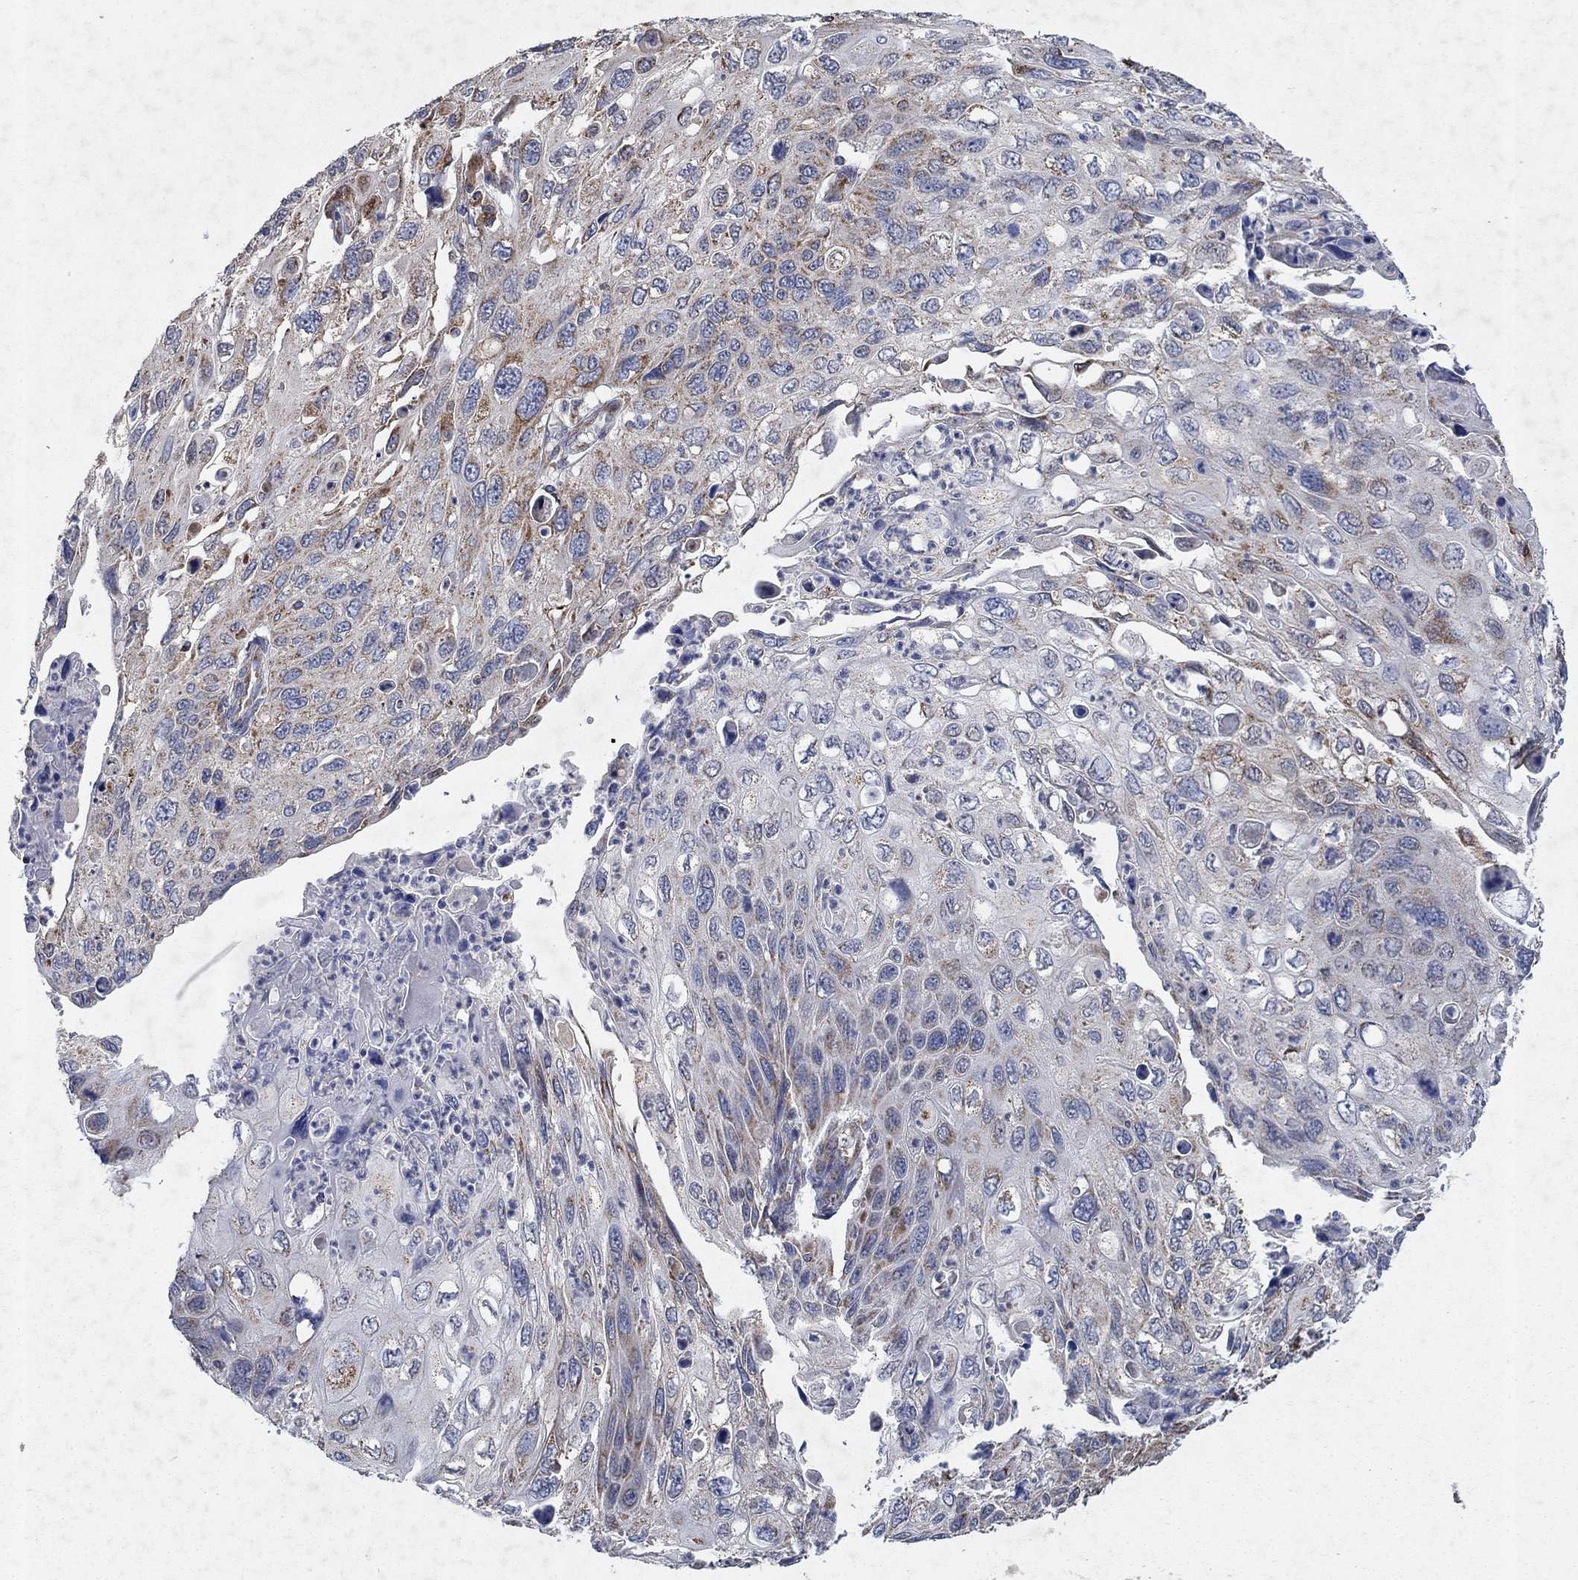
{"staining": {"intensity": "strong", "quantity": "<25%", "location": "cytoplasmic/membranous"}, "tissue": "cervical cancer", "cell_type": "Tumor cells", "image_type": "cancer", "snomed": [{"axis": "morphology", "description": "Squamous cell carcinoma, NOS"}, {"axis": "topography", "description": "Cervix"}], "caption": "Immunohistochemistry (IHC) micrograph of neoplastic tissue: human cervical cancer stained using immunohistochemistry shows medium levels of strong protein expression localized specifically in the cytoplasmic/membranous of tumor cells, appearing as a cytoplasmic/membranous brown color.", "gene": "NCEH1", "patient": {"sex": "female", "age": 70}}